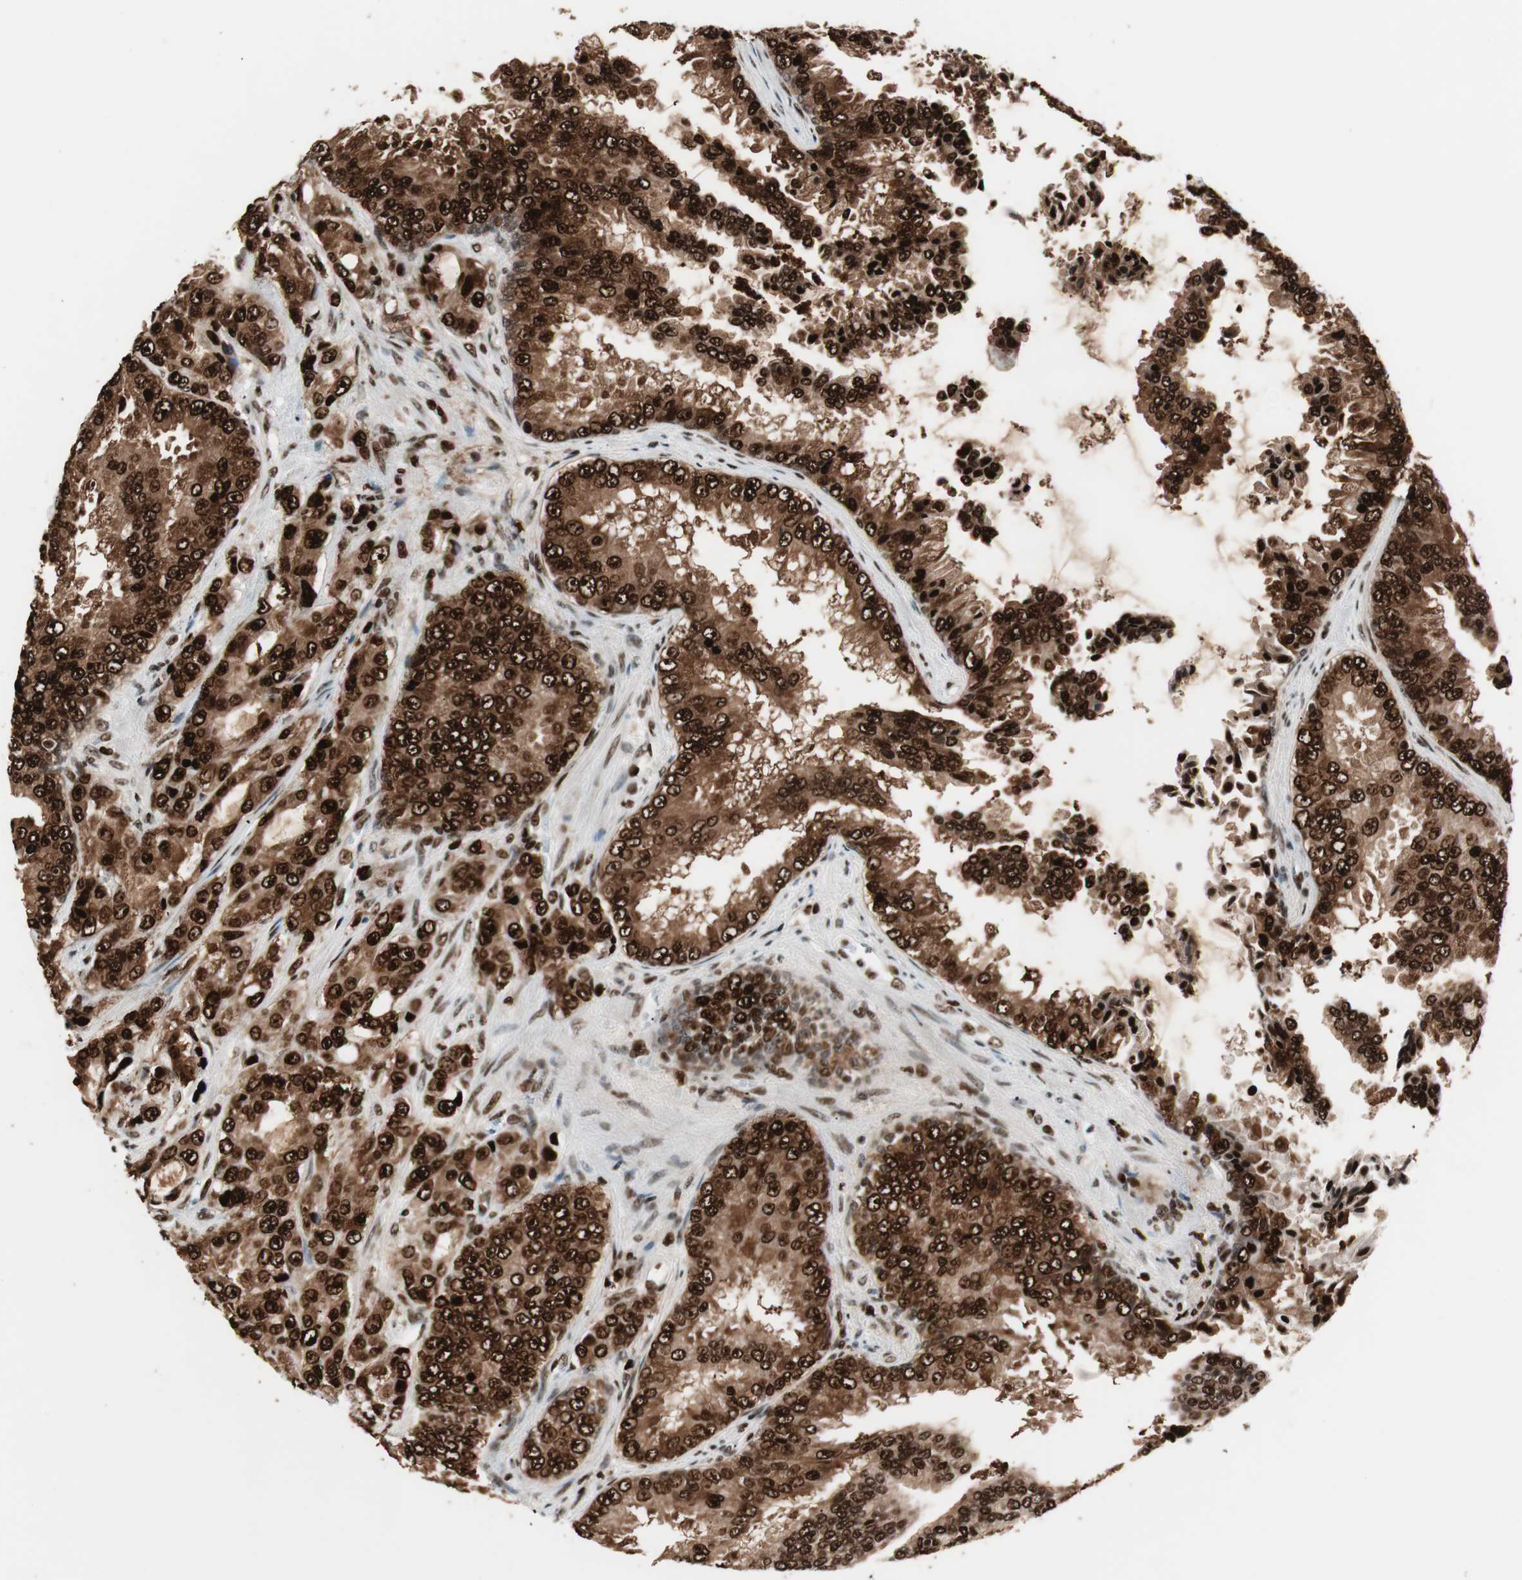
{"staining": {"intensity": "strong", "quantity": ">75%", "location": "cytoplasmic/membranous,nuclear"}, "tissue": "prostate cancer", "cell_type": "Tumor cells", "image_type": "cancer", "snomed": [{"axis": "morphology", "description": "Adenocarcinoma, High grade"}, {"axis": "topography", "description": "Prostate"}], "caption": "High-power microscopy captured an immunohistochemistry image of adenocarcinoma (high-grade) (prostate), revealing strong cytoplasmic/membranous and nuclear staining in approximately >75% of tumor cells. The protein of interest is stained brown, and the nuclei are stained in blue (DAB IHC with brightfield microscopy, high magnification).", "gene": "PSME3", "patient": {"sex": "male", "age": 73}}